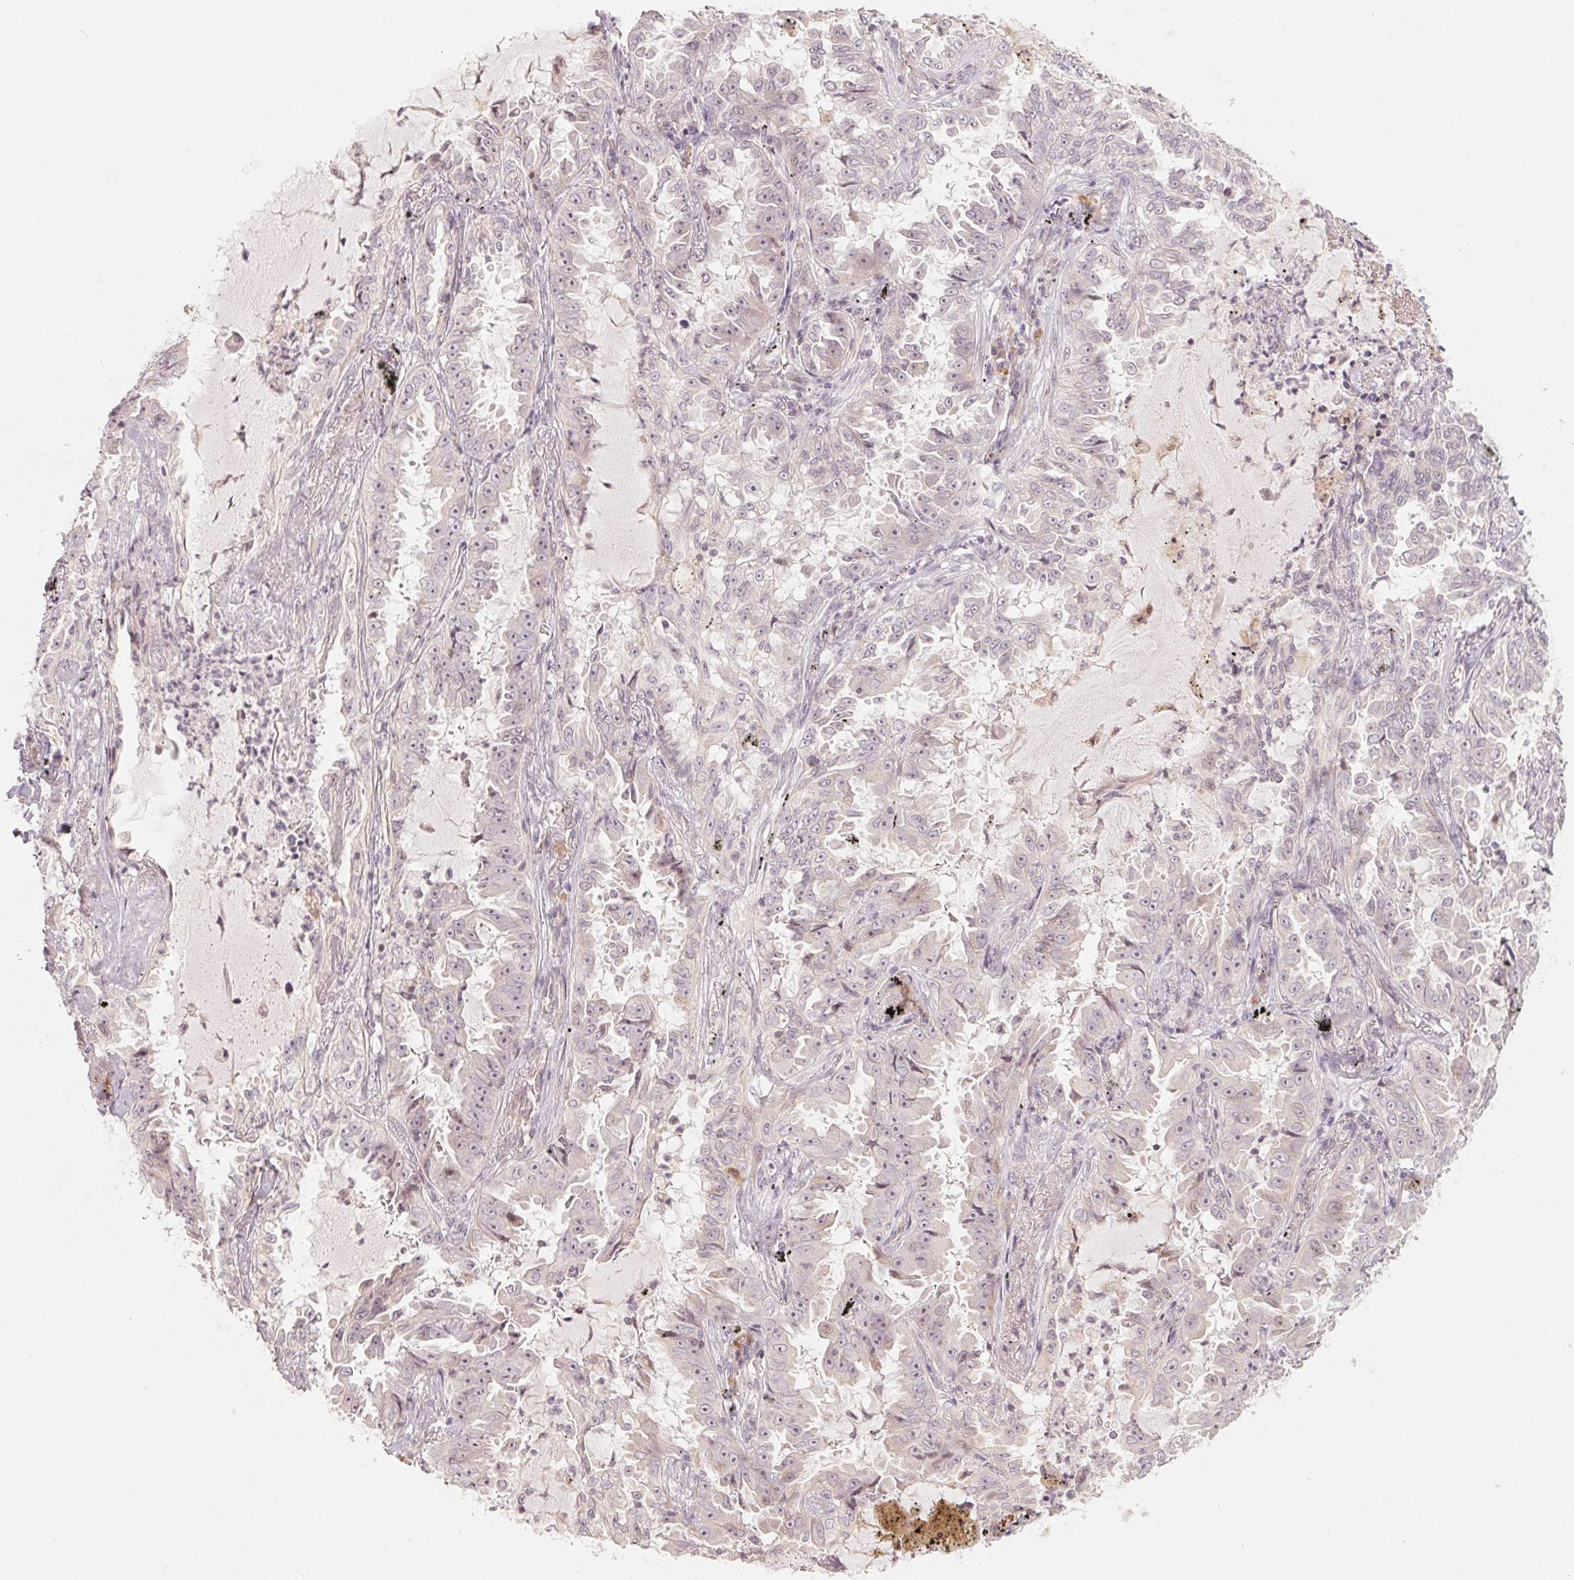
{"staining": {"intensity": "negative", "quantity": "none", "location": "none"}, "tissue": "lung cancer", "cell_type": "Tumor cells", "image_type": "cancer", "snomed": [{"axis": "morphology", "description": "Adenocarcinoma, NOS"}, {"axis": "topography", "description": "Lung"}], "caption": "Tumor cells are negative for protein expression in human lung cancer.", "gene": "DENND2C", "patient": {"sex": "female", "age": 52}}